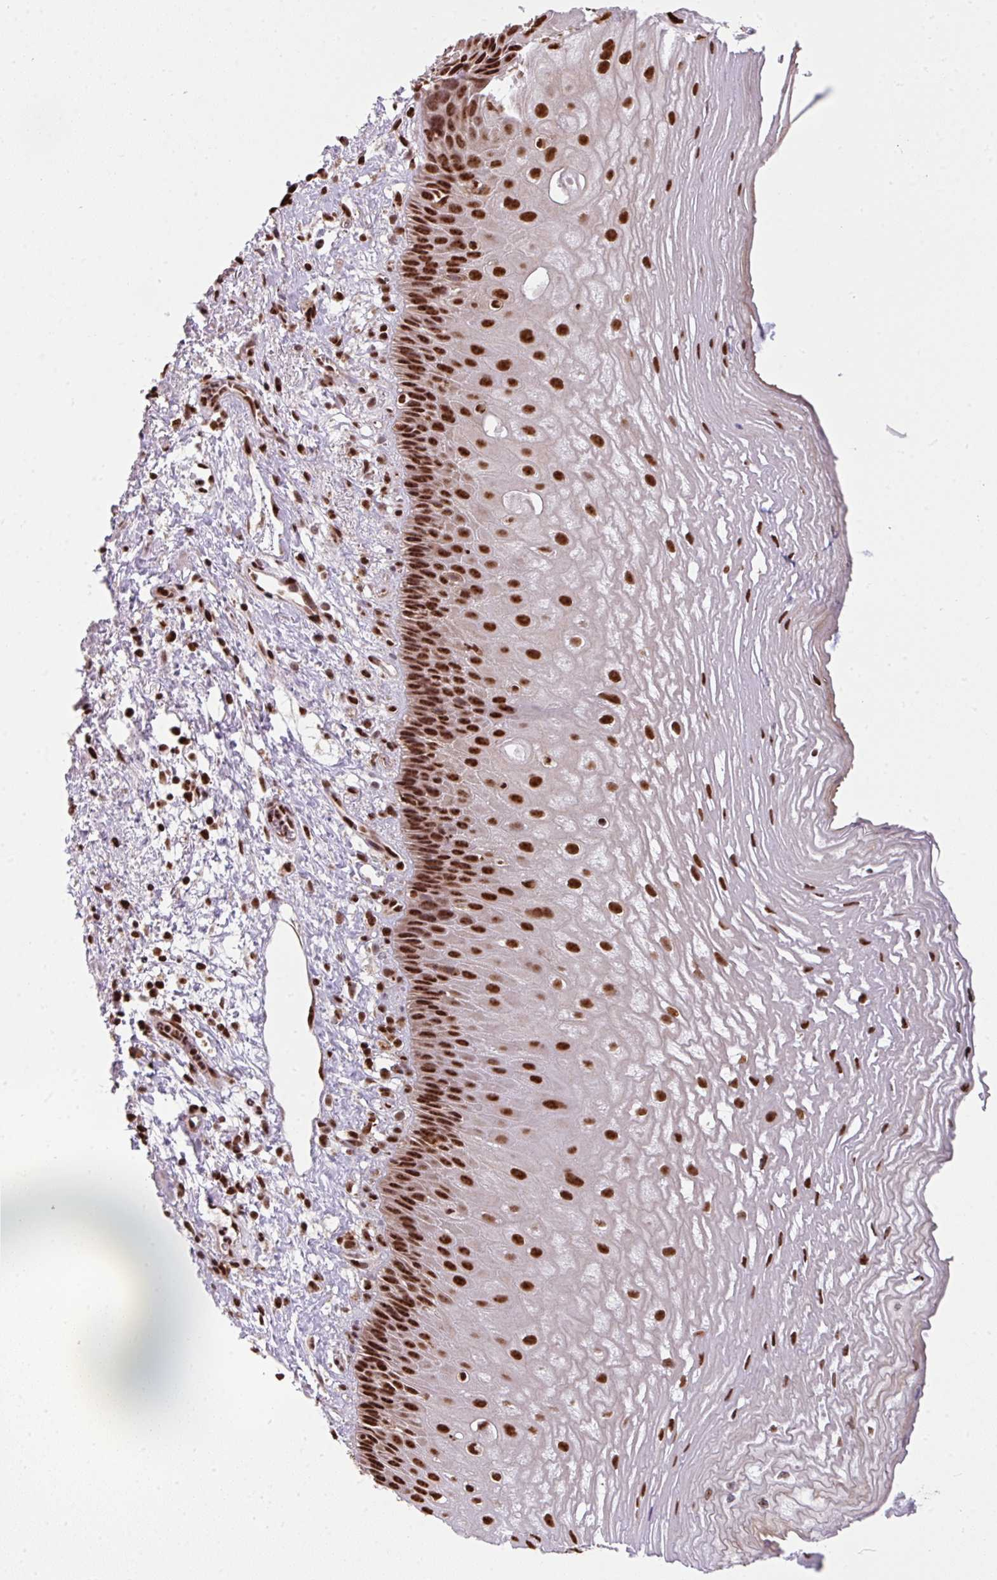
{"staining": {"intensity": "strong", "quantity": ">75%", "location": "nuclear"}, "tissue": "esophagus", "cell_type": "Squamous epithelial cells", "image_type": "normal", "snomed": [{"axis": "morphology", "description": "Normal tissue, NOS"}, {"axis": "topography", "description": "Esophagus"}], "caption": "Esophagus stained with DAB immunohistochemistry reveals high levels of strong nuclear positivity in approximately >75% of squamous epithelial cells.", "gene": "PLK1", "patient": {"sex": "male", "age": 60}}